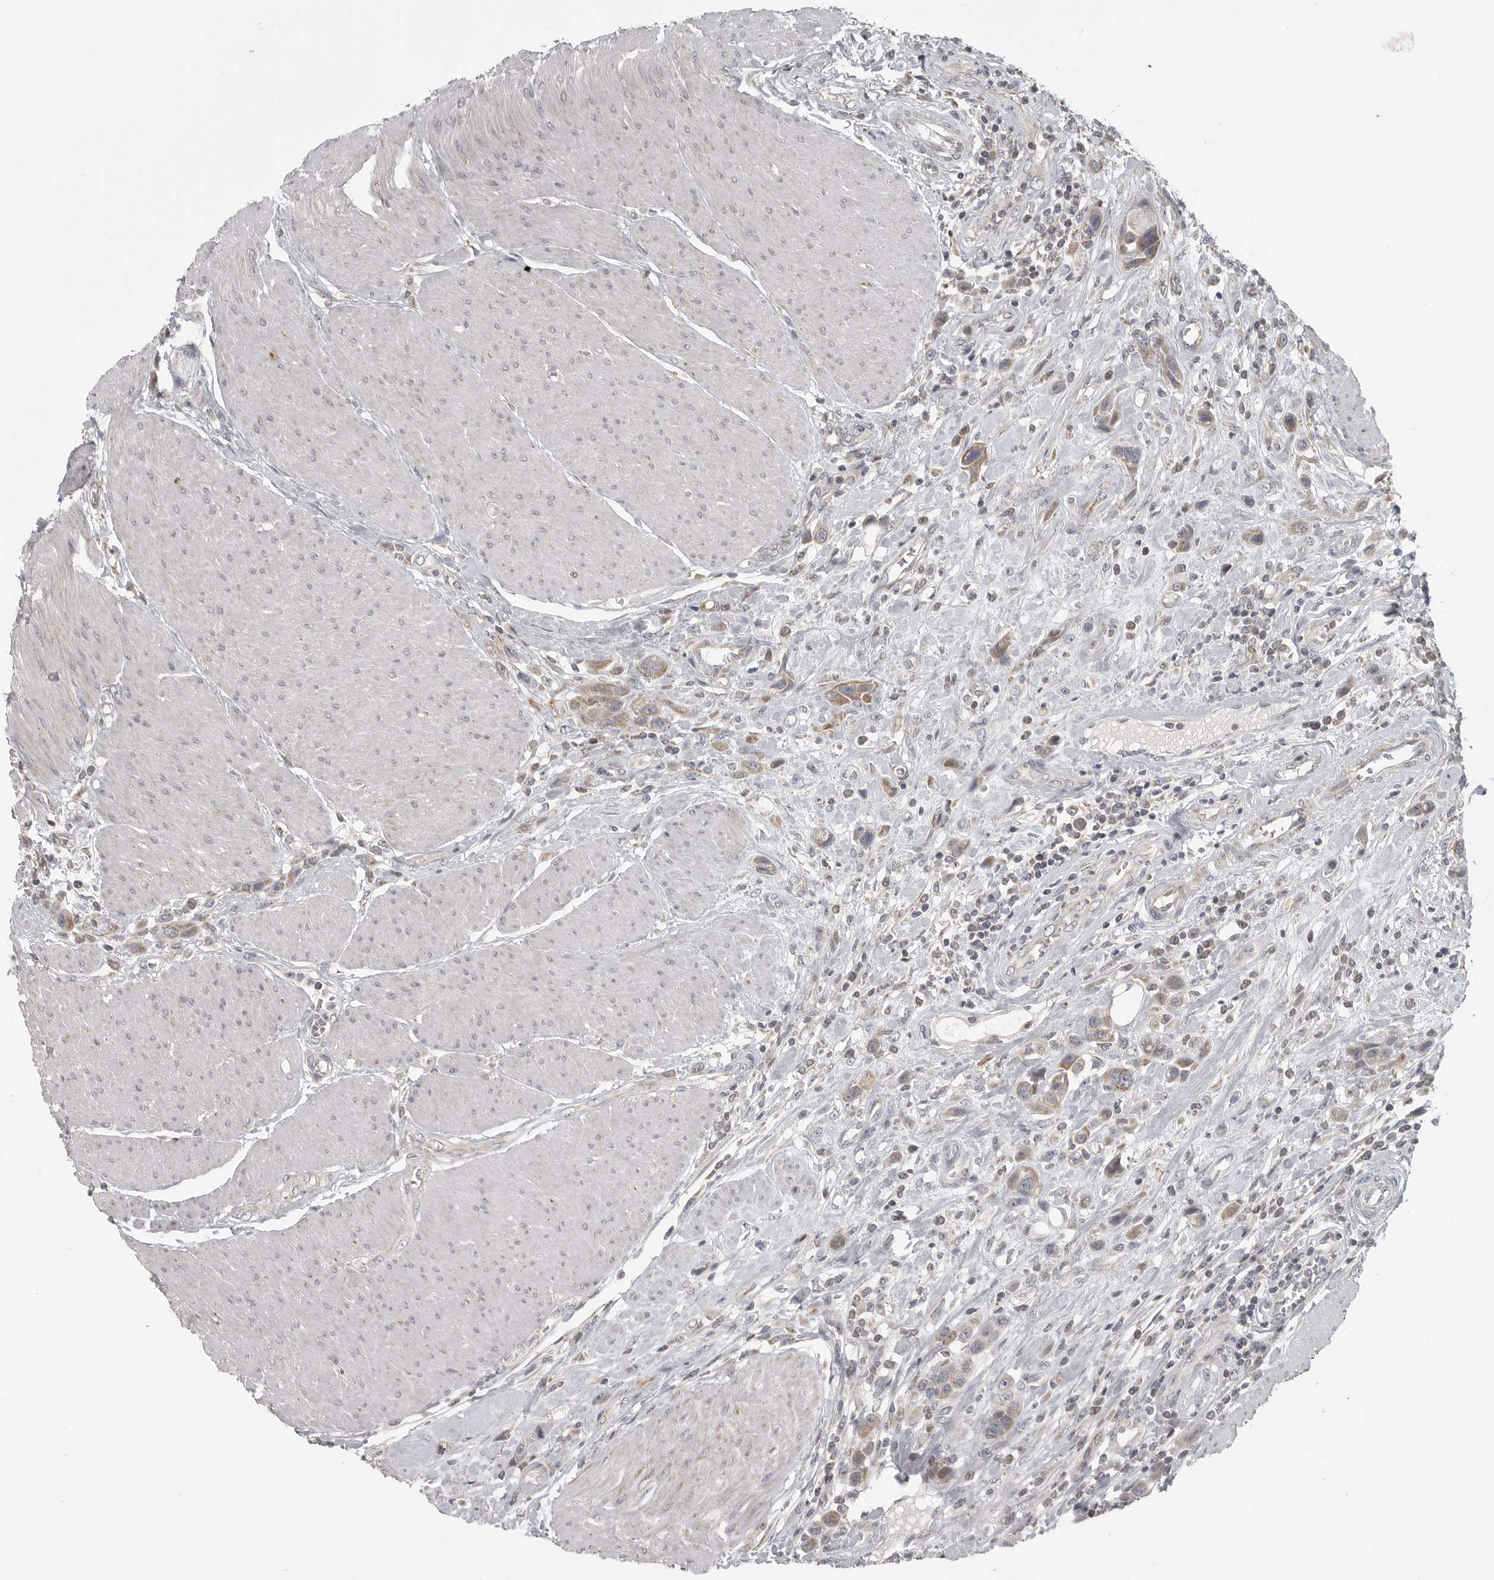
{"staining": {"intensity": "weak", "quantity": ">75%", "location": "cytoplasmic/membranous"}, "tissue": "urothelial cancer", "cell_type": "Tumor cells", "image_type": "cancer", "snomed": [{"axis": "morphology", "description": "Urothelial carcinoma, High grade"}, {"axis": "topography", "description": "Urinary bladder"}], "caption": "Immunohistochemical staining of urothelial carcinoma (high-grade) shows weak cytoplasmic/membranous protein expression in approximately >75% of tumor cells.", "gene": "RXFP3", "patient": {"sex": "male", "age": 50}}